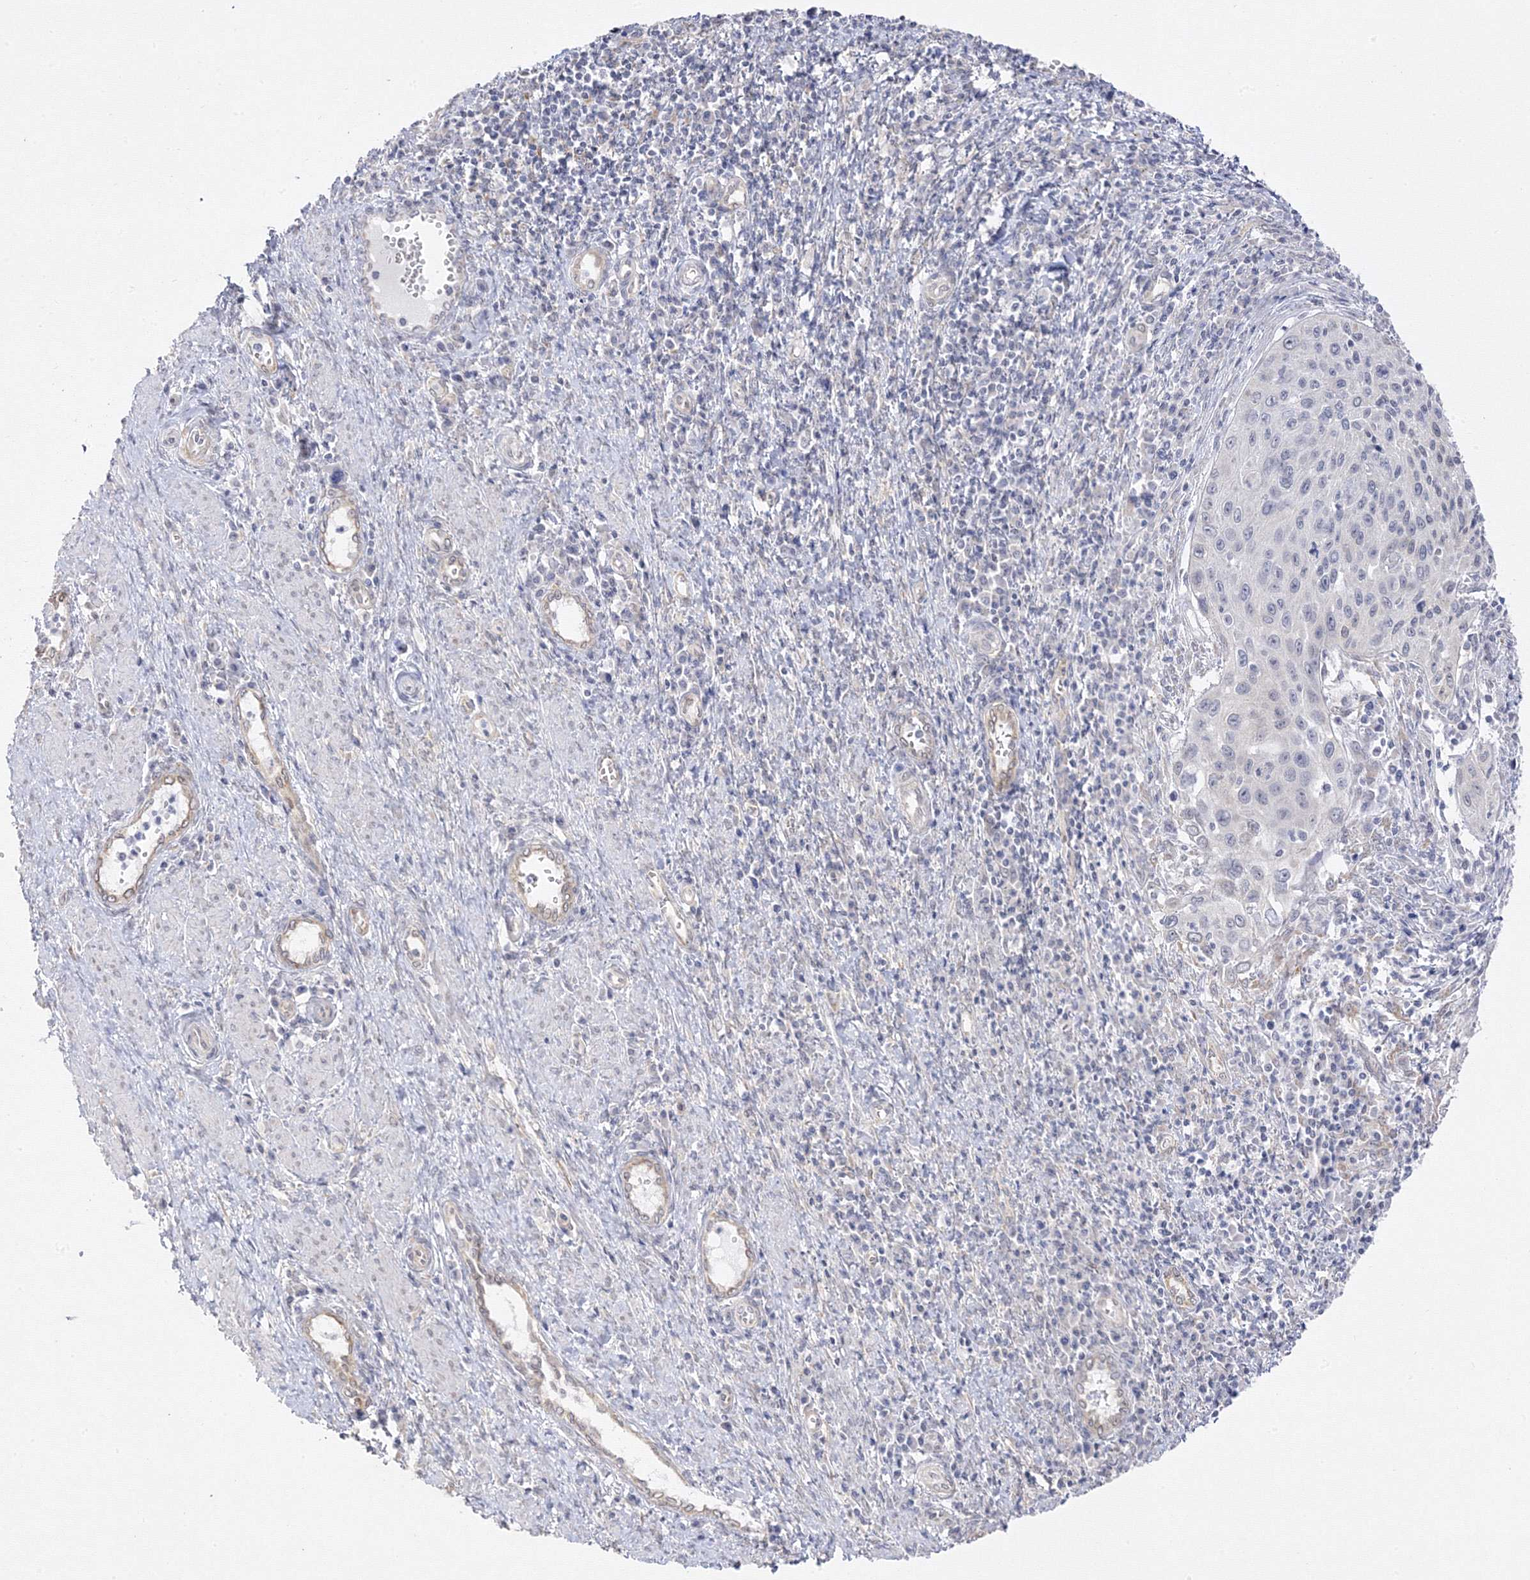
{"staining": {"intensity": "negative", "quantity": "none", "location": "none"}, "tissue": "cervical cancer", "cell_type": "Tumor cells", "image_type": "cancer", "snomed": [{"axis": "morphology", "description": "Squamous cell carcinoma, NOS"}, {"axis": "topography", "description": "Cervix"}], "caption": "Immunohistochemical staining of human cervical squamous cell carcinoma shows no significant staining in tumor cells.", "gene": "C2CD2", "patient": {"sex": "female", "age": 32}}